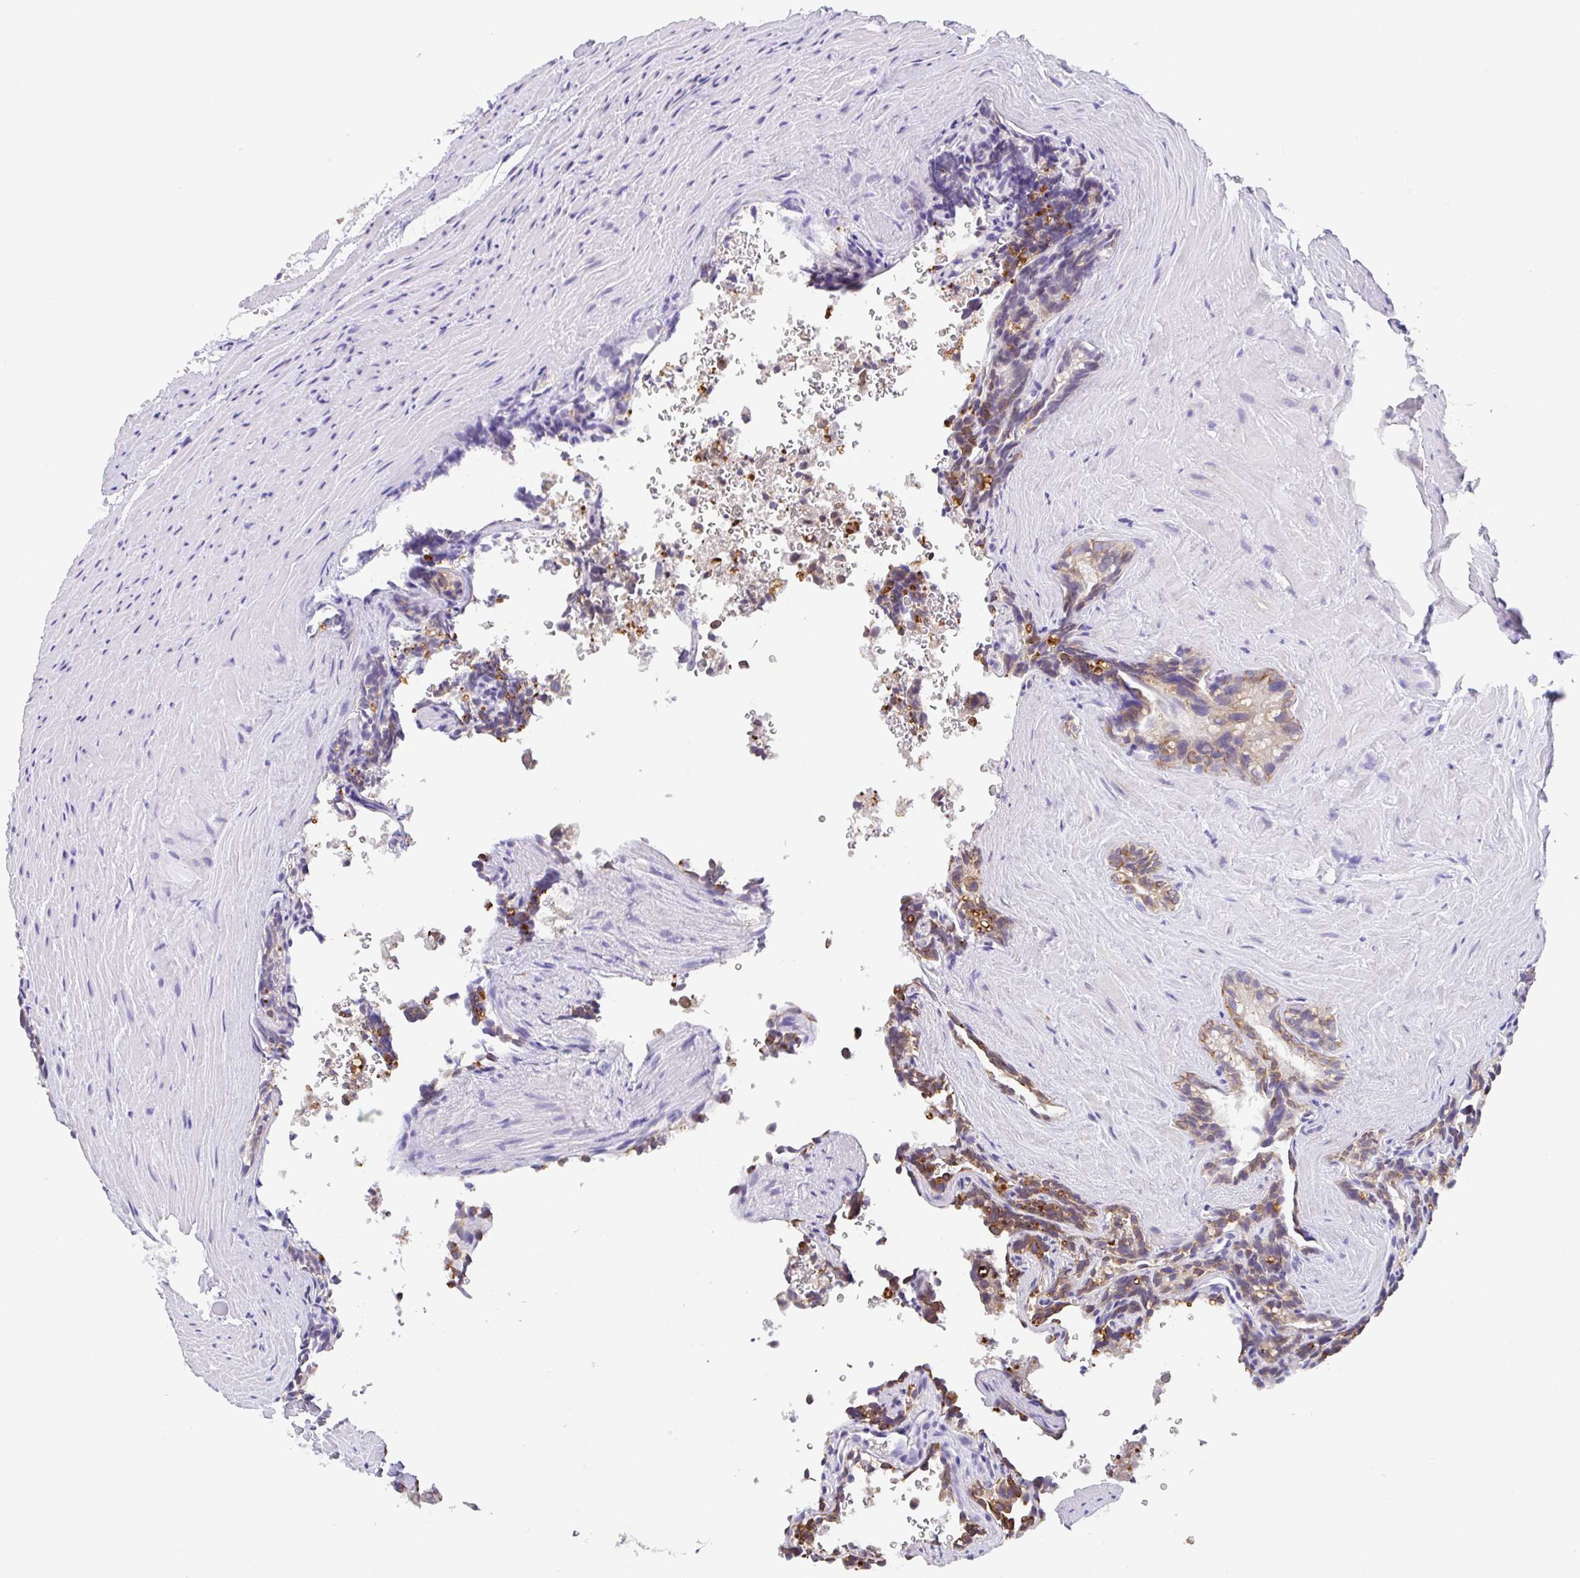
{"staining": {"intensity": "strong", "quantity": "25%-75%", "location": "cytoplasmic/membranous"}, "tissue": "seminal vesicle", "cell_type": "Glandular cells", "image_type": "normal", "snomed": [{"axis": "morphology", "description": "Normal tissue, NOS"}, {"axis": "topography", "description": "Seminal veicle"}], "caption": "Protein expression analysis of normal human seminal vesicle reveals strong cytoplasmic/membranous positivity in approximately 25%-75% of glandular cells. Using DAB (brown) and hematoxylin (blue) stains, captured at high magnification using brightfield microscopy.", "gene": "TRAF4", "patient": {"sex": "male", "age": 47}}